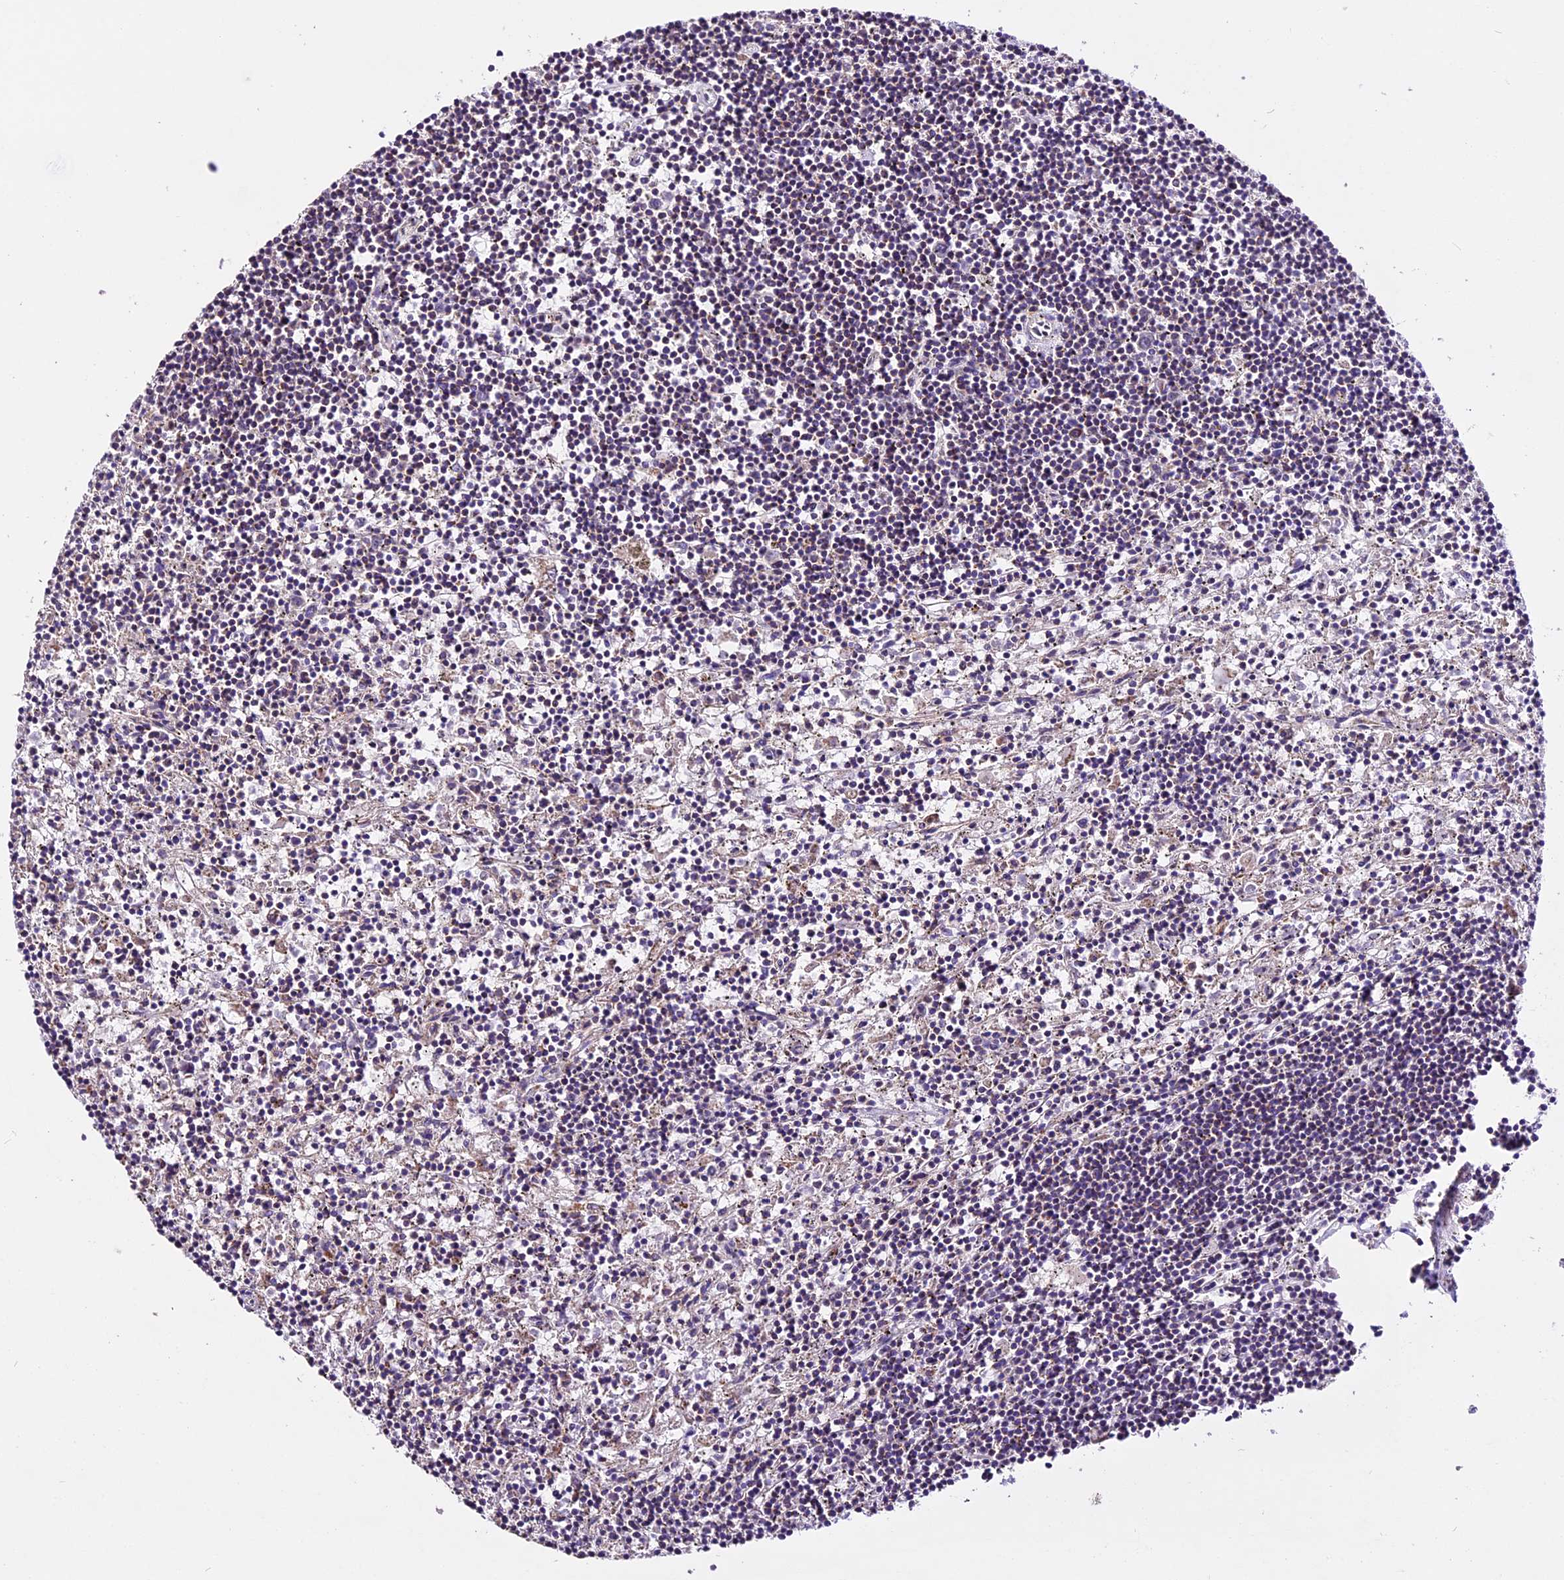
{"staining": {"intensity": "negative", "quantity": "none", "location": "none"}, "tissue": "lymphoma", "cell_type": "Tumor cells", "image_type": "cancer", "snomed": [{"axis": "morphology", "description": "Malignant lymphoma, non-Hodgkin's type, Low grade"}, {"axis": "topography", "description": "Spleen"}], "caption": "Human low-grade malignant lymphoma, non-Hodgkin's type stained for a protein using immunohistochemistry reveals no positivity in tumor cells.", "gene": "DDX28", "patient": {"sex": "male", "age": 76}}